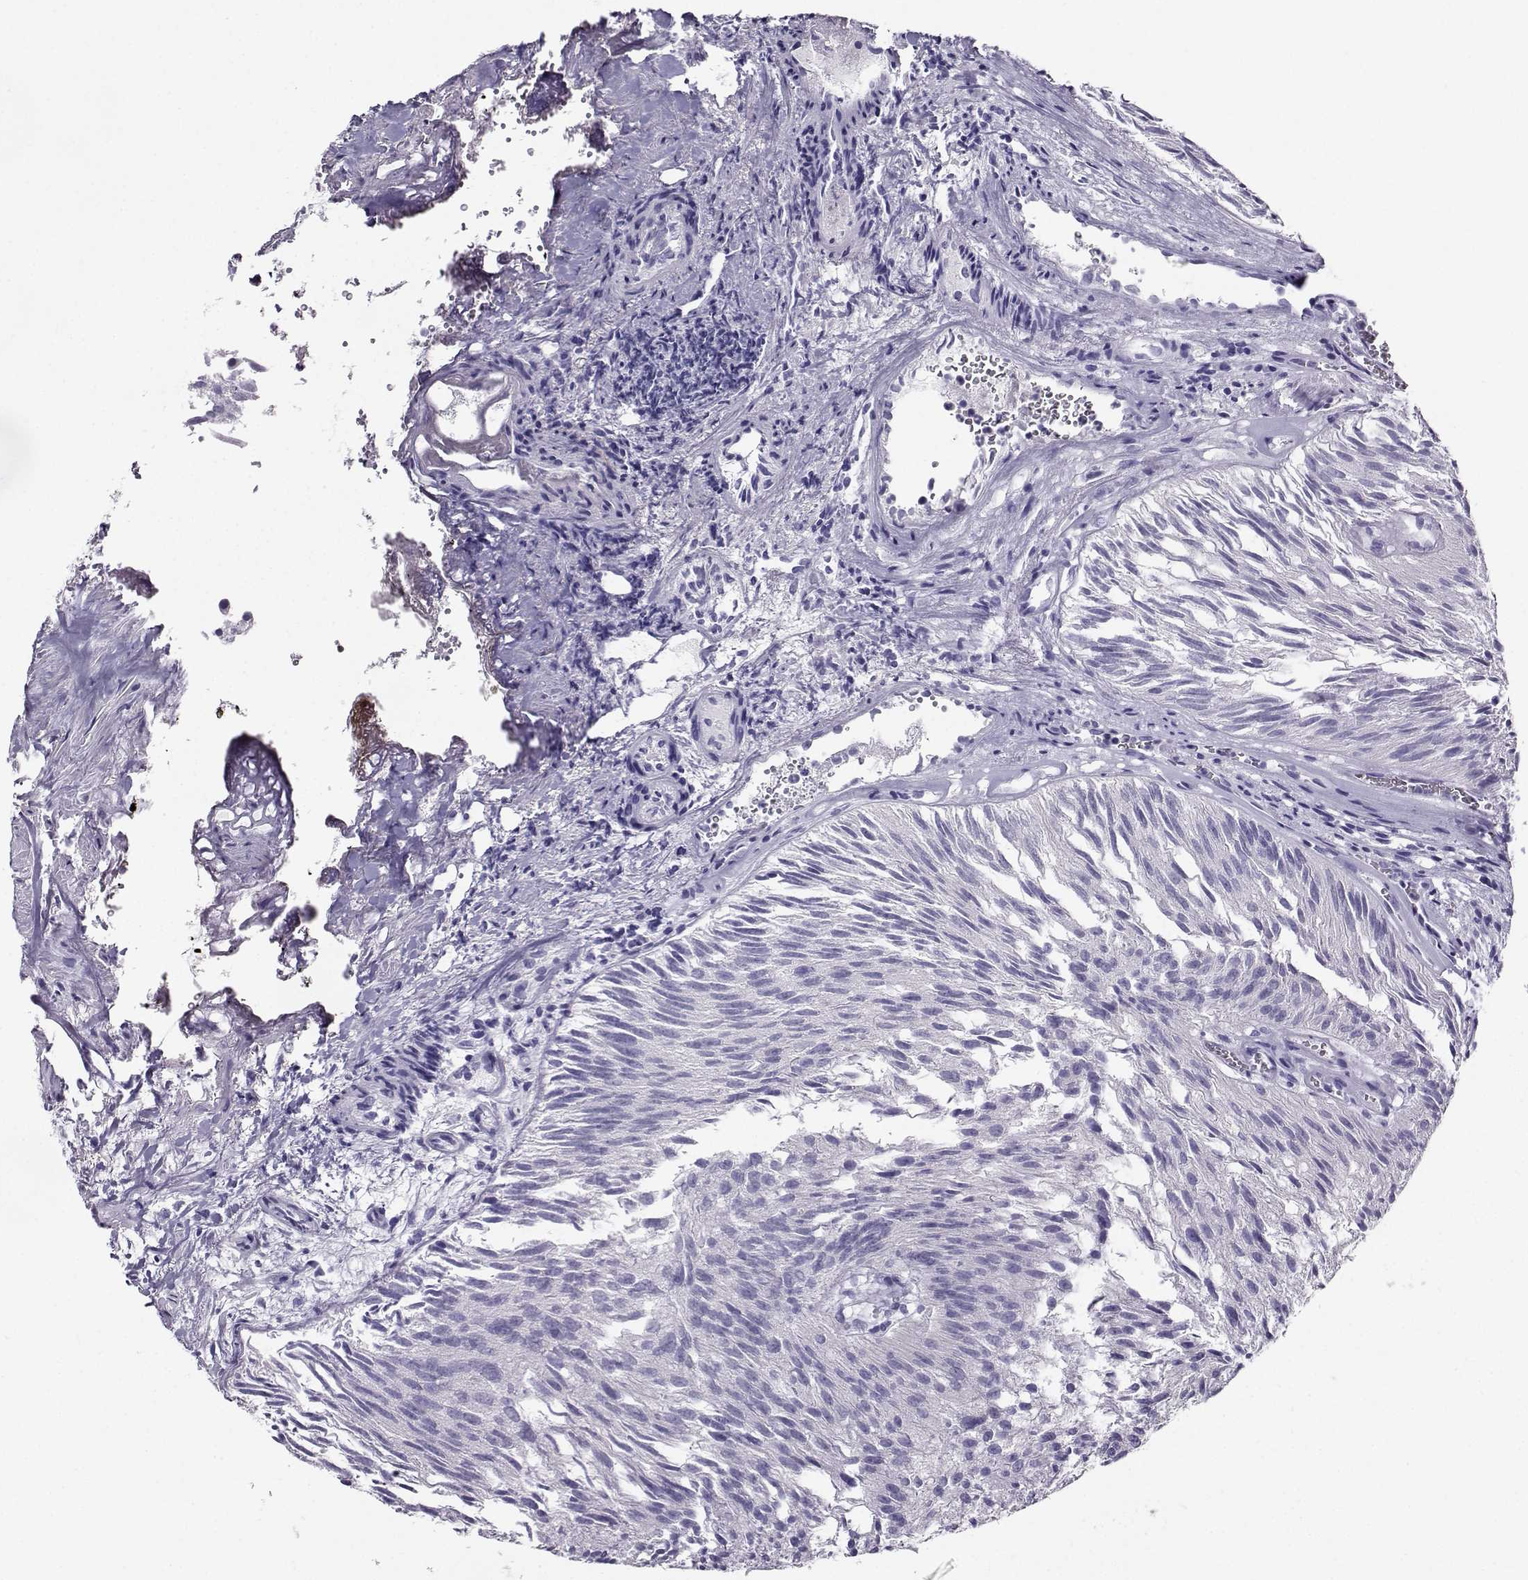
{"staining": {"intensity": "negative", "quantity": "none", "location": "none"}, "tissue": "urothelial cancer", "cell_type": "Tumor cells", "image_type": "cancer", "snomed": [{"axis": "morphology", "description": "Urothelial carcinoma, Low grade"}, {"axis": "topography", "description": "Urinary bladder"}], "caption": "Immunohistochemical staining of urothelial cancer demonstrates no significant staining in tumor cells. (Immunohistochemistry, brightfield microscopy, high magnification).", "gene": "PGK1", "patient": {"sex": "female", "age": 87}}